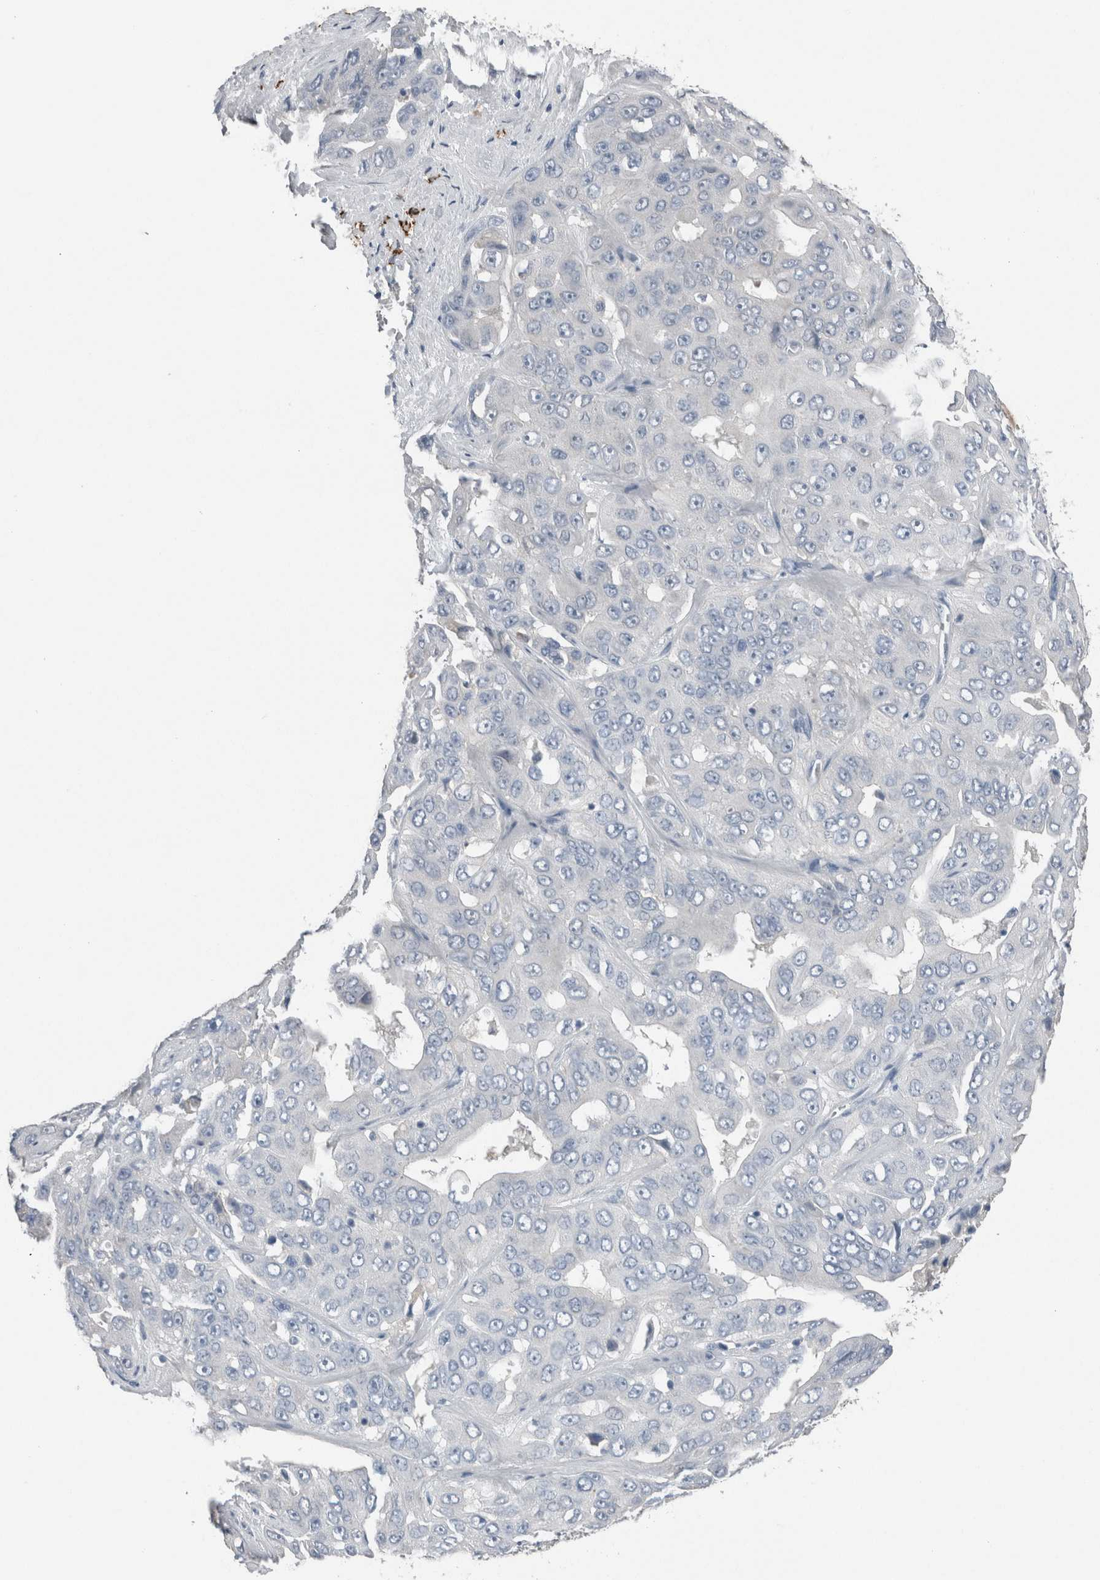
{"staining": {"intensity": "negative", "quantity": "none", "location": "none"}, "tissue": "liver cancer", "cell_type": "Tumor cells", "image_type": "cancer", "snomed": [{"axis": "morphology", "description": "Cholangiocarcinoma"}, {"axis": "topography", "description": "Liver"}], "caption": "Liver cholangiocarcinoma was stained to show a protein in brown. There is no significant expression in tumor cells. (Stains: DAB (3,3'-diaminobenzidine) immunohistochemistry with hematoxylin counter stain, Microscopy: brightfield microscopy at high magnification).", "gene": "CRNN", "patient": {"sex": "female", "age": 52}}